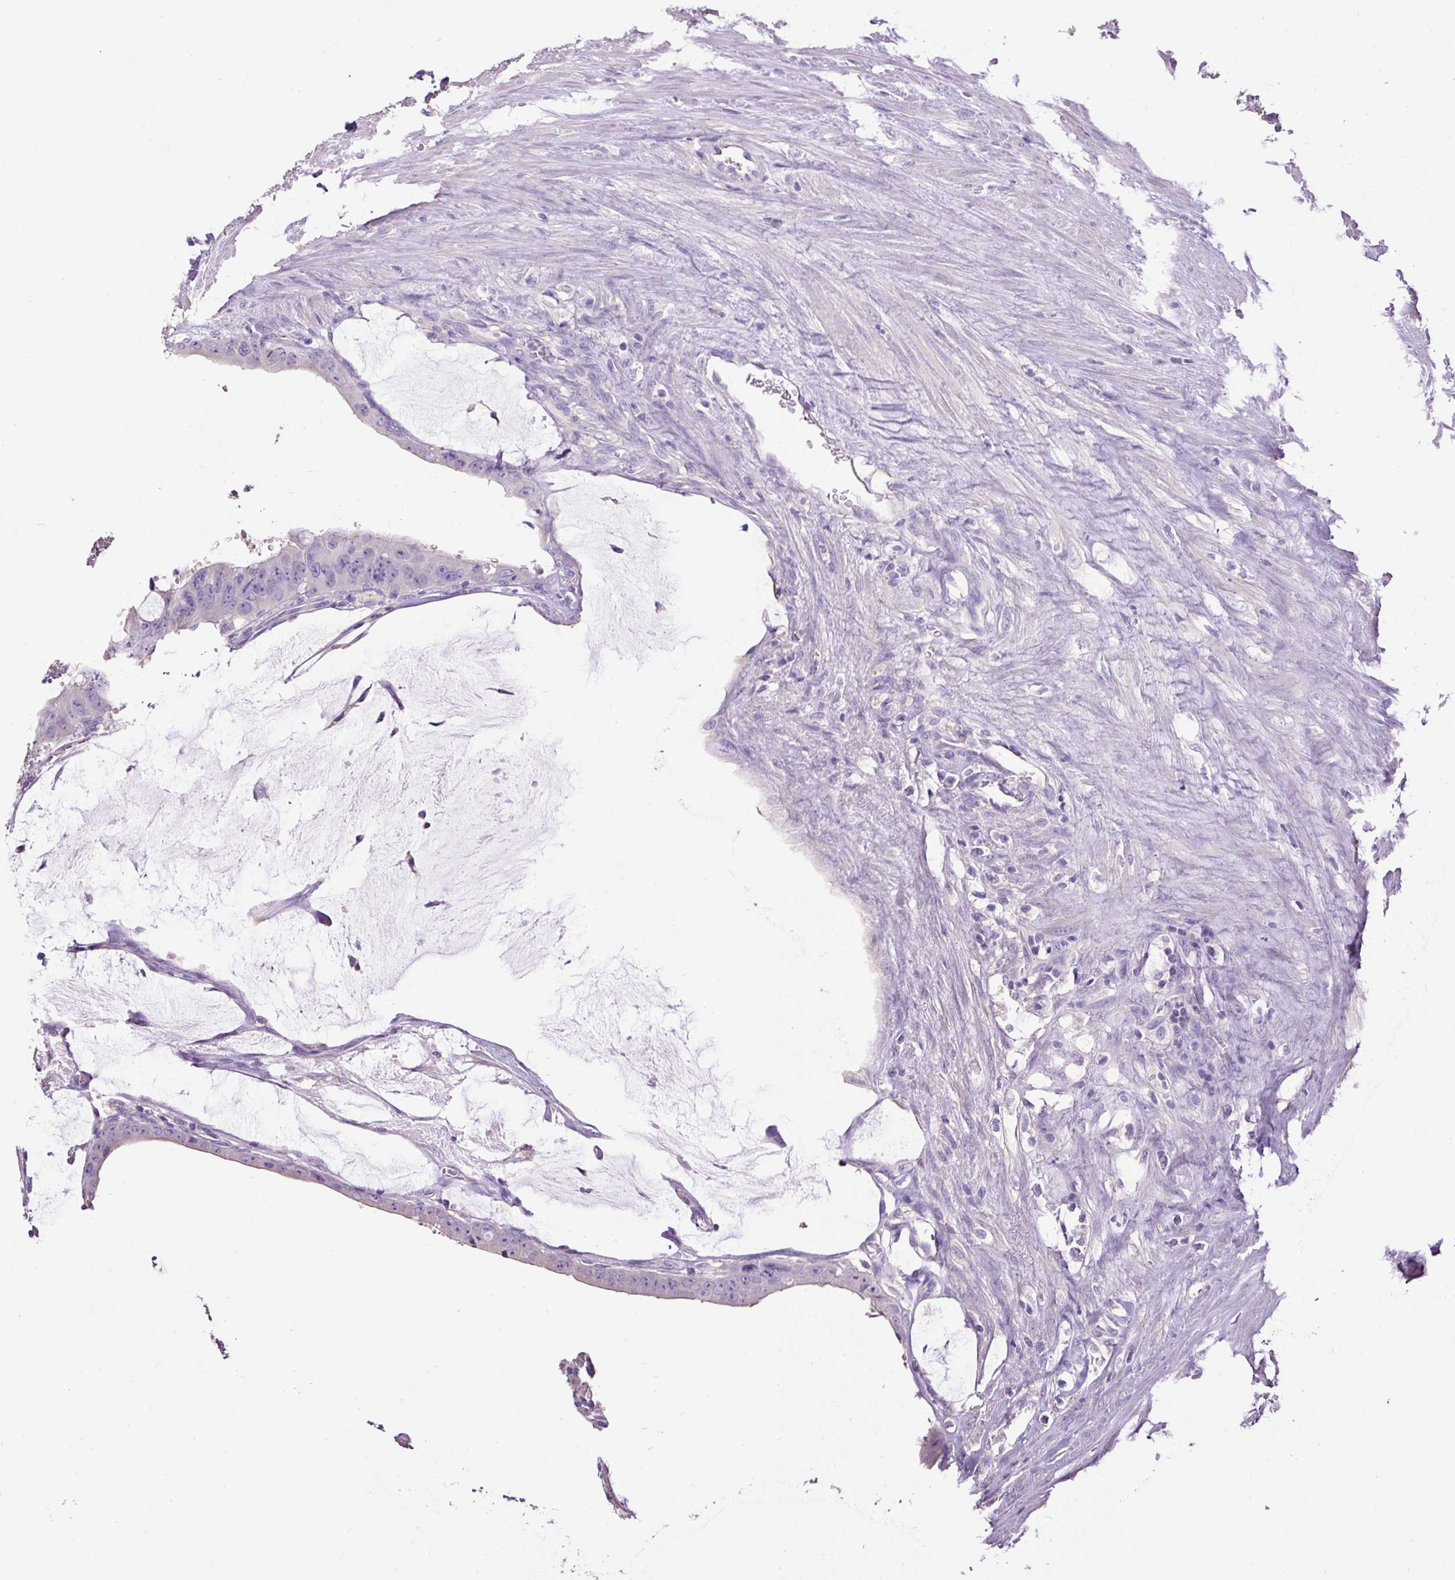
{"staining": {"intensity": "negative", "quantity": "none", "location": "none"}, "tissue": "colorectal cancer", "cell_type": "Tumor cells", "image_type": "cancer", "snomed": [{"axis": "morphology", "description": "Adenocarcinoma, NOS"}, {"axis": "topography", "description": "Rectum"}], "caption": "Histopathology image shows no significant protein staining in tumor cells of colorectal cancer (adenocarcinoma). The staining is performed using DAB (3,3'-diaminobenzidine) brown chromogen with nuclei counter-stained in using hematoxylin.", "gene": "PDIA2", "patient": {"sex": "male", "age": 78}}